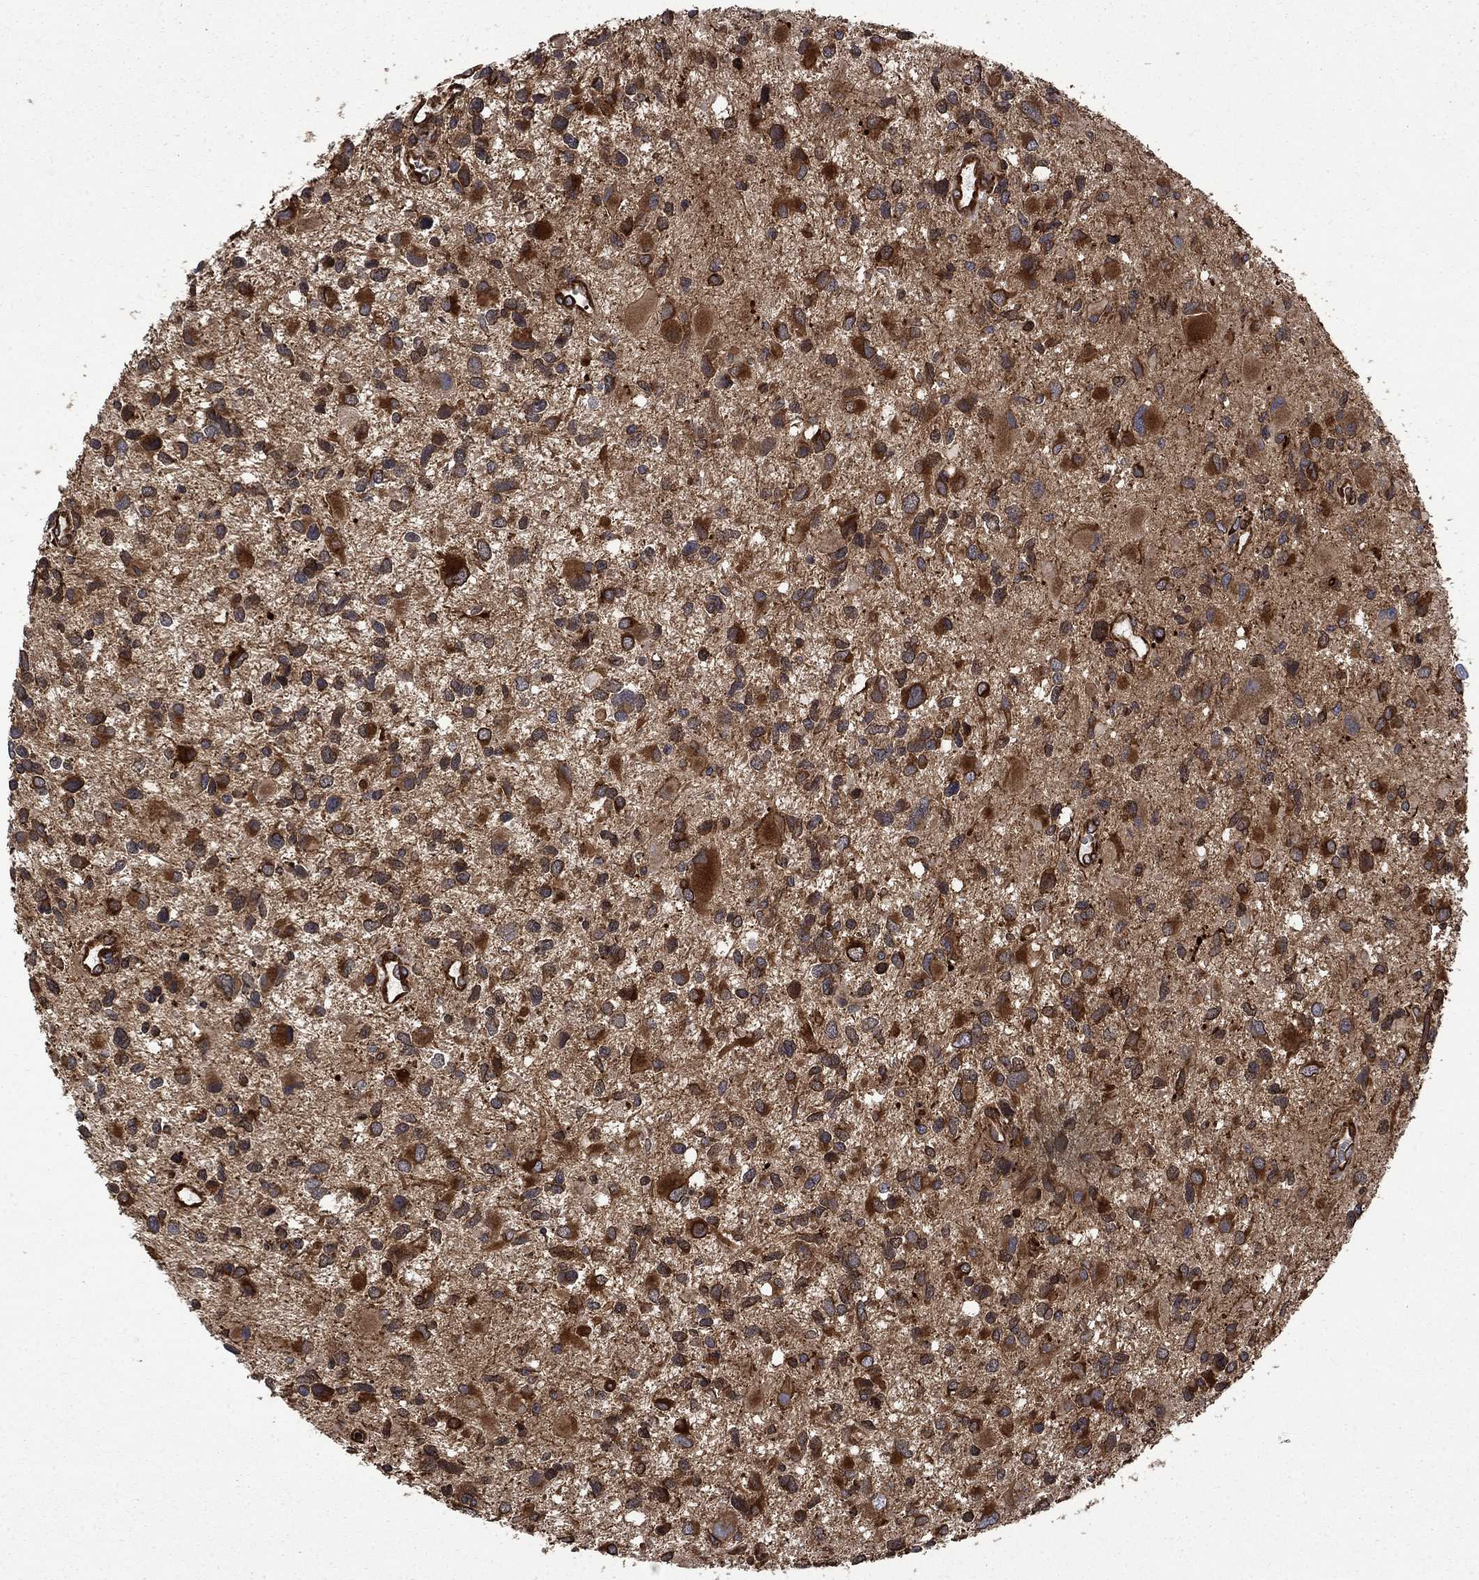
{"staining": {"intensity": "strong", "quantity": ">75%", "location": "cytoplasmic/membranous"}, "tissue": "glioma", "cell_type": "Tumor cells", "image_type": "cancer", "snomed": [{"axis": "morphology", "description": "Glioma, malignant, Low grade"}, {"axis": "topography", "description": "Brain"}], "caption": "This photomicrograph shows immunohistochemistry (IHC) staining of human glioma, with high strong cytoplasmic/membranous positivity in approximately >75% of tumor cells.", "gene": "CUTC", "patient": {"sex": "female", "age": 32}}